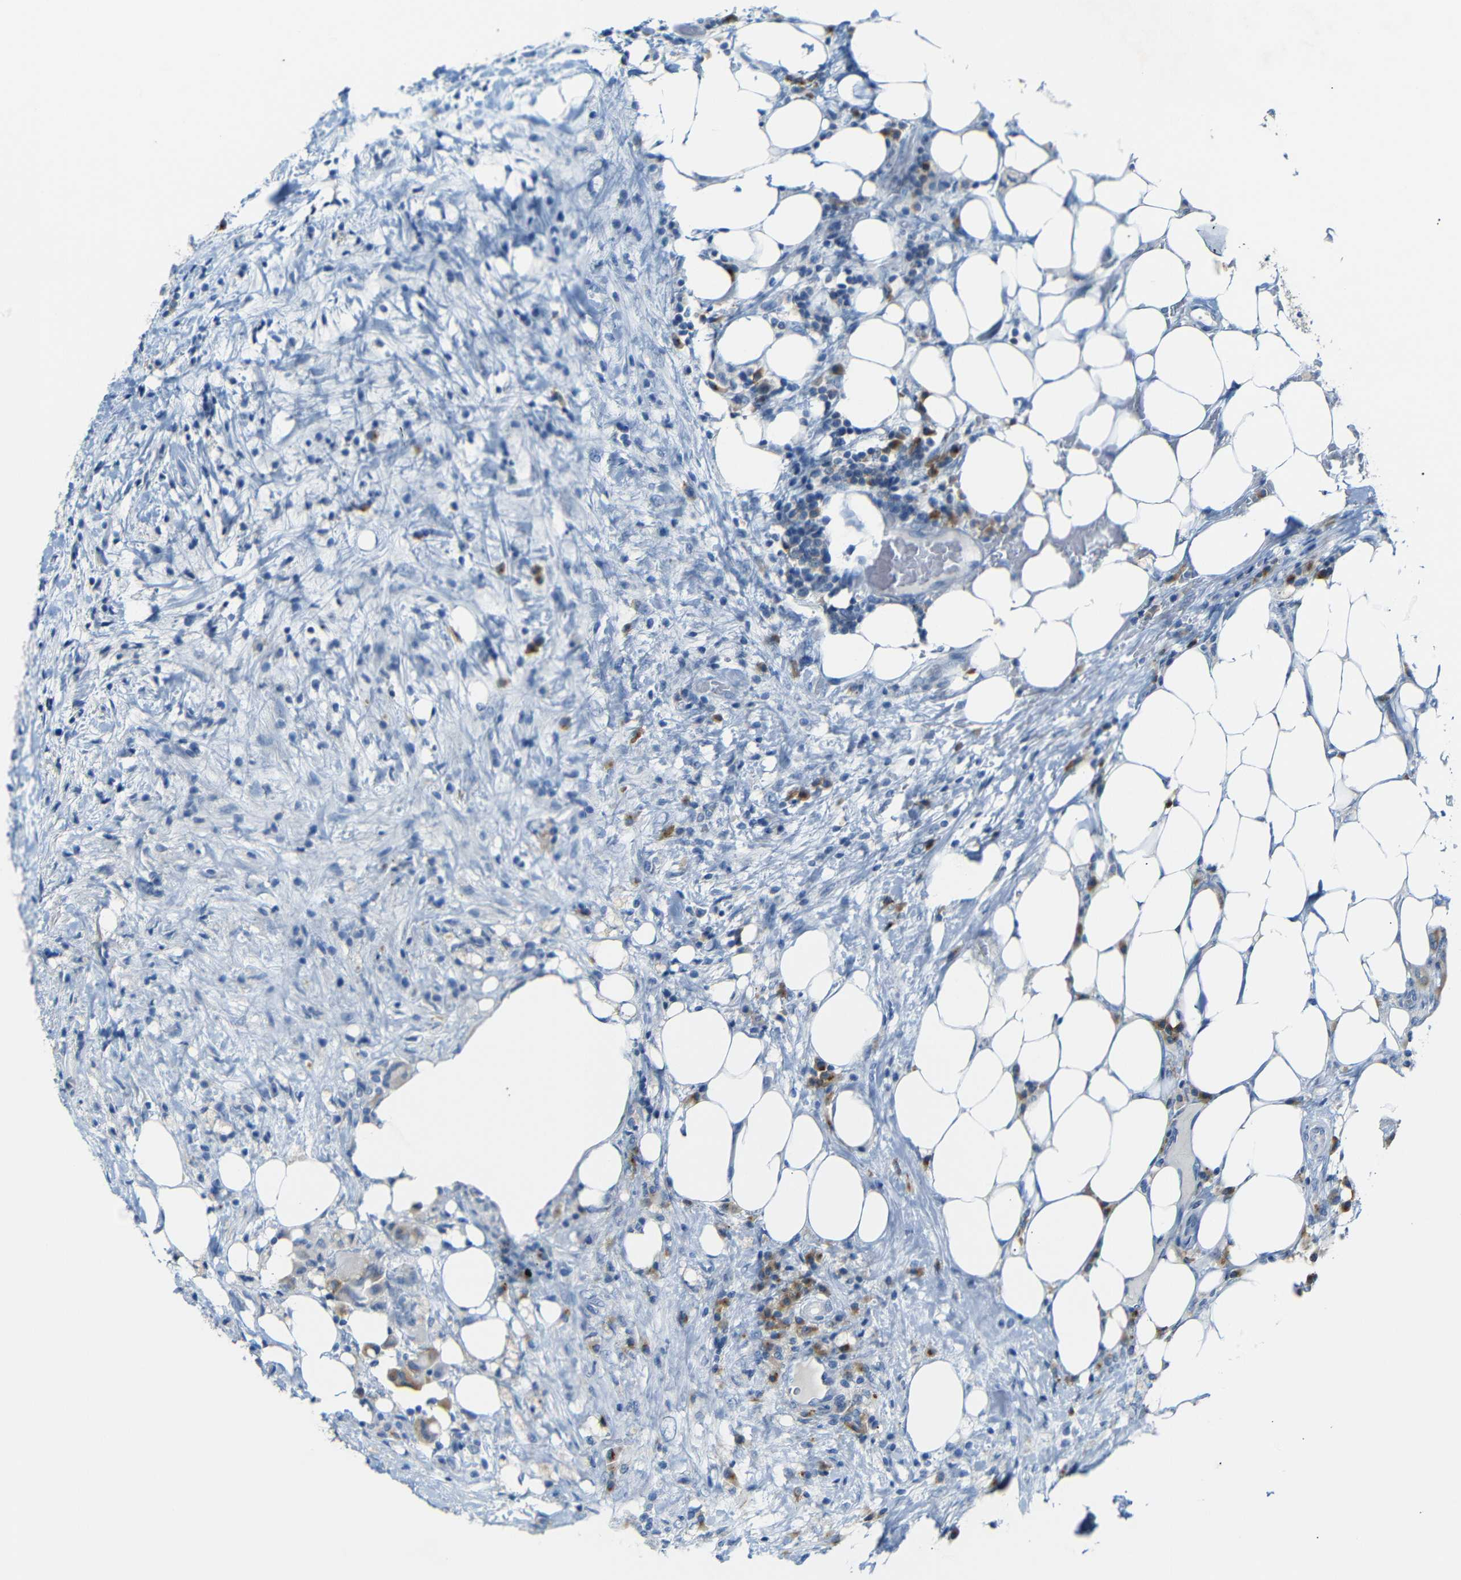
{"staining": {"intensity": "negative", "quantity": "none", "location": "none"}, "tissue": "colorectal cancer", "cell_type": "Tumor cells", "image_type": "cancer", "snomed": [{"axis": "morphology", "description": "Adenocarcinoma, NOS"}, {"axis": "topography", "description": "Colon"}], "caption": "Tumor cells are negative for brown protein staining in adenocarcinoma (colorectal).", "gene": "FCRL1", "patient": {"sex": "male", "age": 71}}